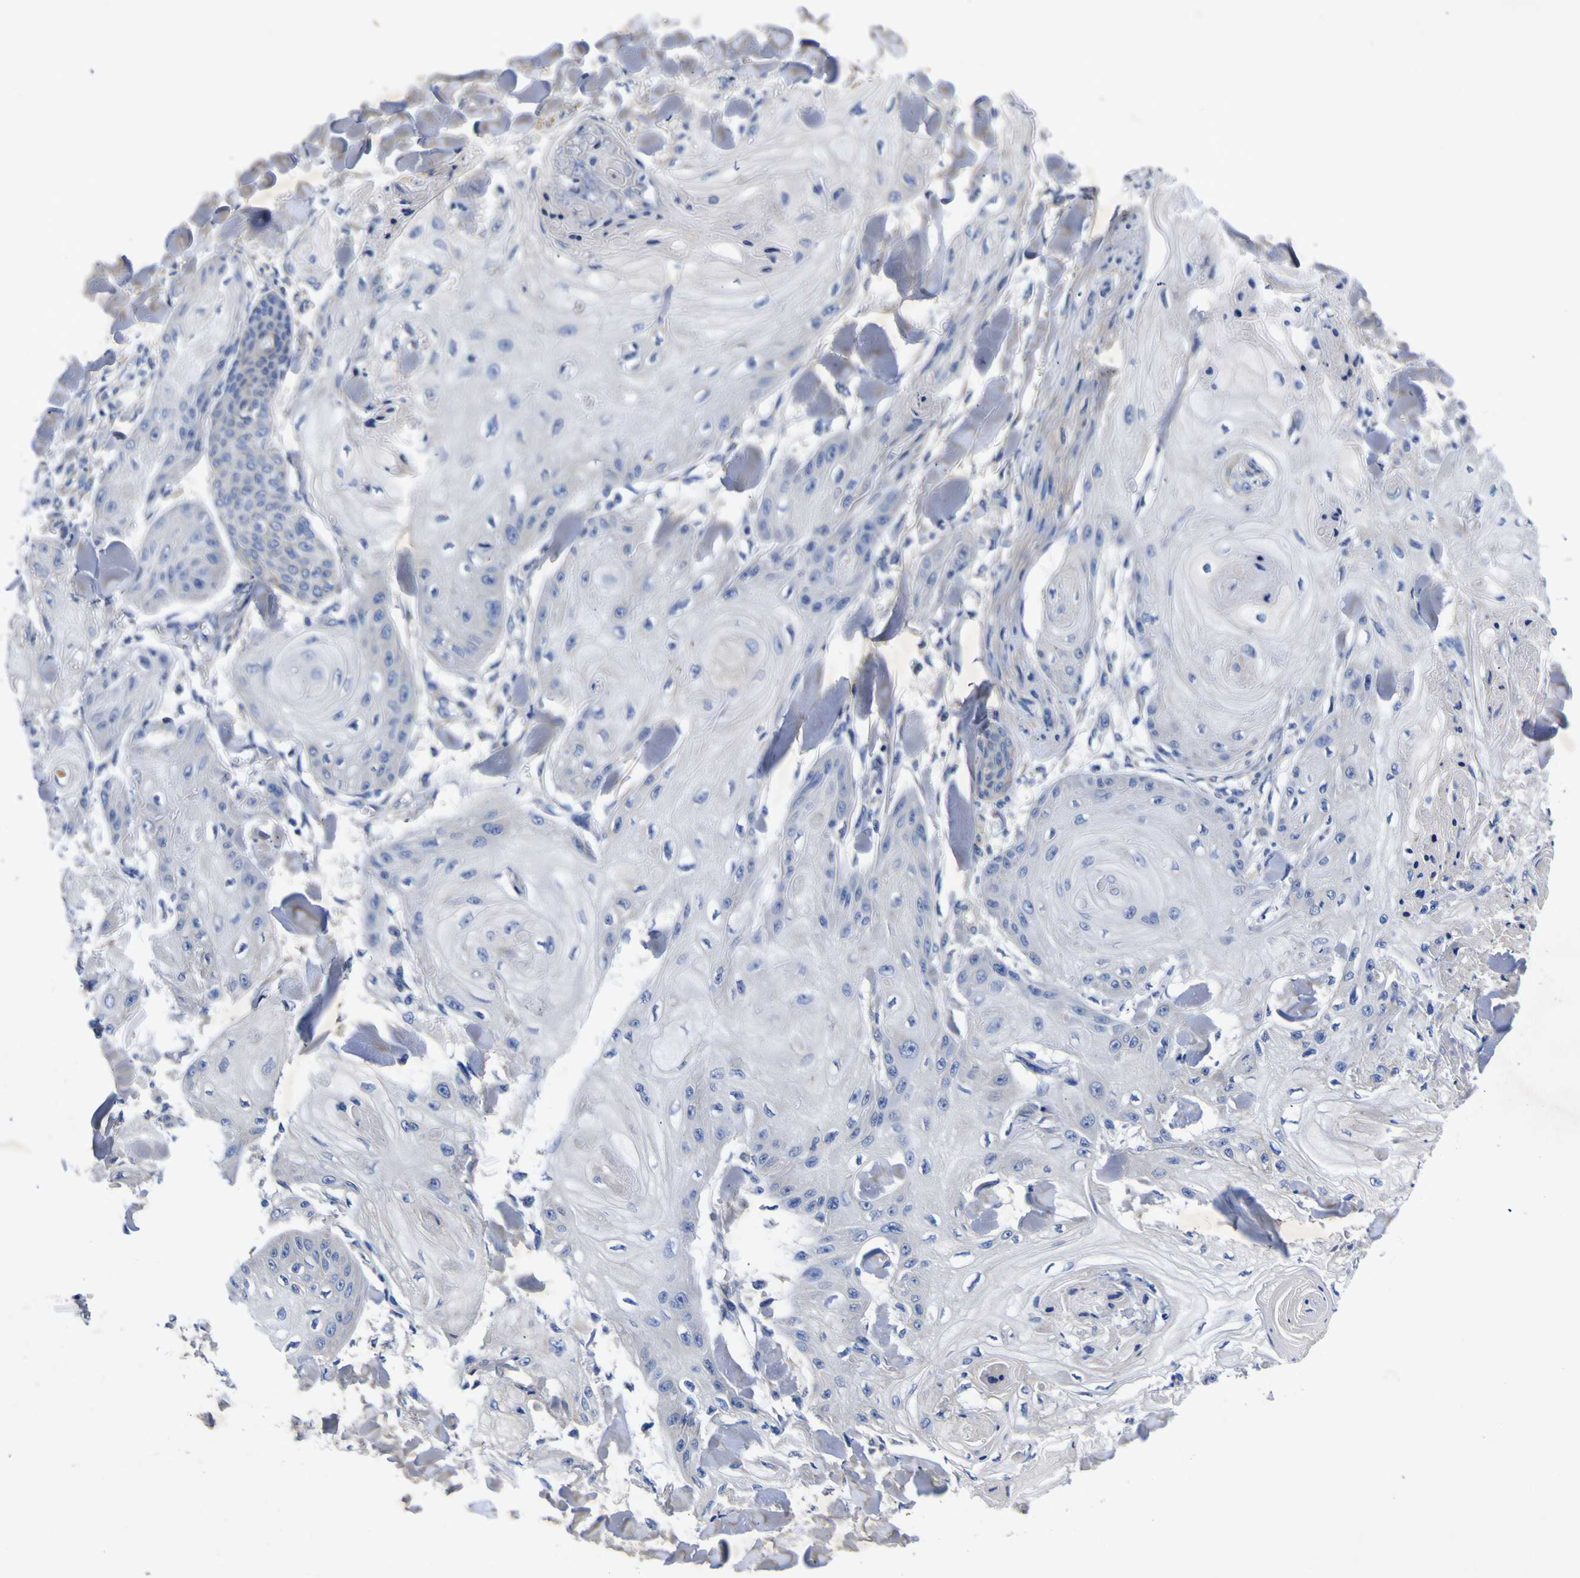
{"staining": {"intensity": "negative", "quantity": "none", "location": "none"}, "tissue": "skin cancer", "cell_type": "Tumor cells", "image_type": "cancer", "snomed": [{"axis": "morphology", "description": "Squamous cell carcinoma, NOS"}, {"axis": "topography", "description": "Skin"}], "caption": "This is a photomicrograph of immunohistochemistry (IHC) staining of skin squamous cell carcinoma, which shows no positivity in tumor cells. (DAB IHC visualized using brightfield microscopy, high magnification).", "gene": "VASN", "patient": {"sex": "male", "age": 74}}